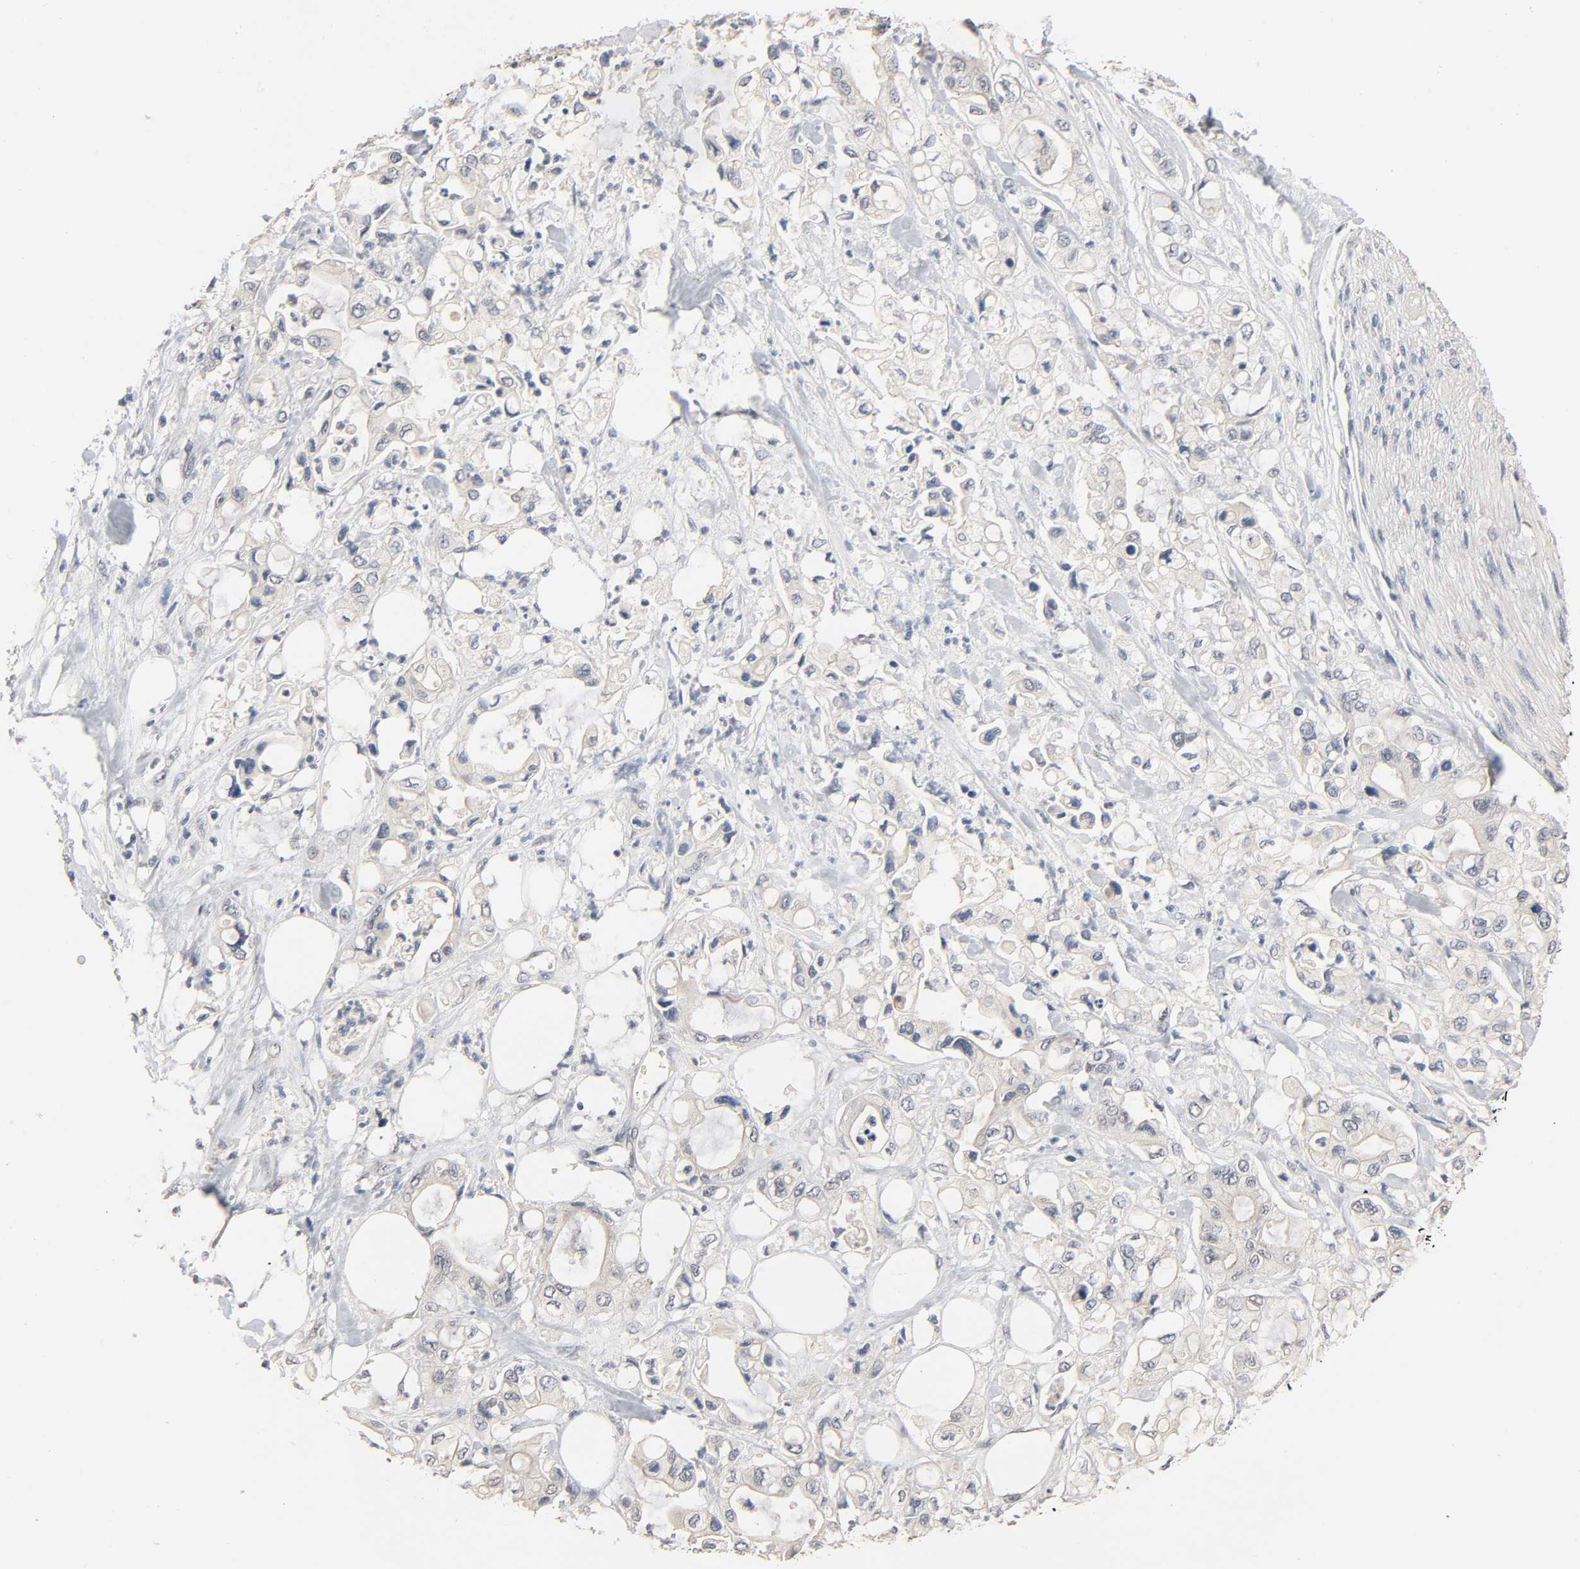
{"staining": {"intensity": "negative", "quantity": "none", "location": "none"}, "tissue": "pancreatic cancer", "cell_type": "Tumor cells", "image_type": "cancer", "snomed": [{"axis": "morphology", "description": "Adenocarcinoma, NOS"}, {"axis": "topography", "description": "Pancreas"}], "caption": "Pancreatic cancer (adenocarcinoma) stained for a protein using IHC exhibits no positivity tumor cells.", "gene": "MAGEA8", "patient": {"sex": "male", "age": 70}}